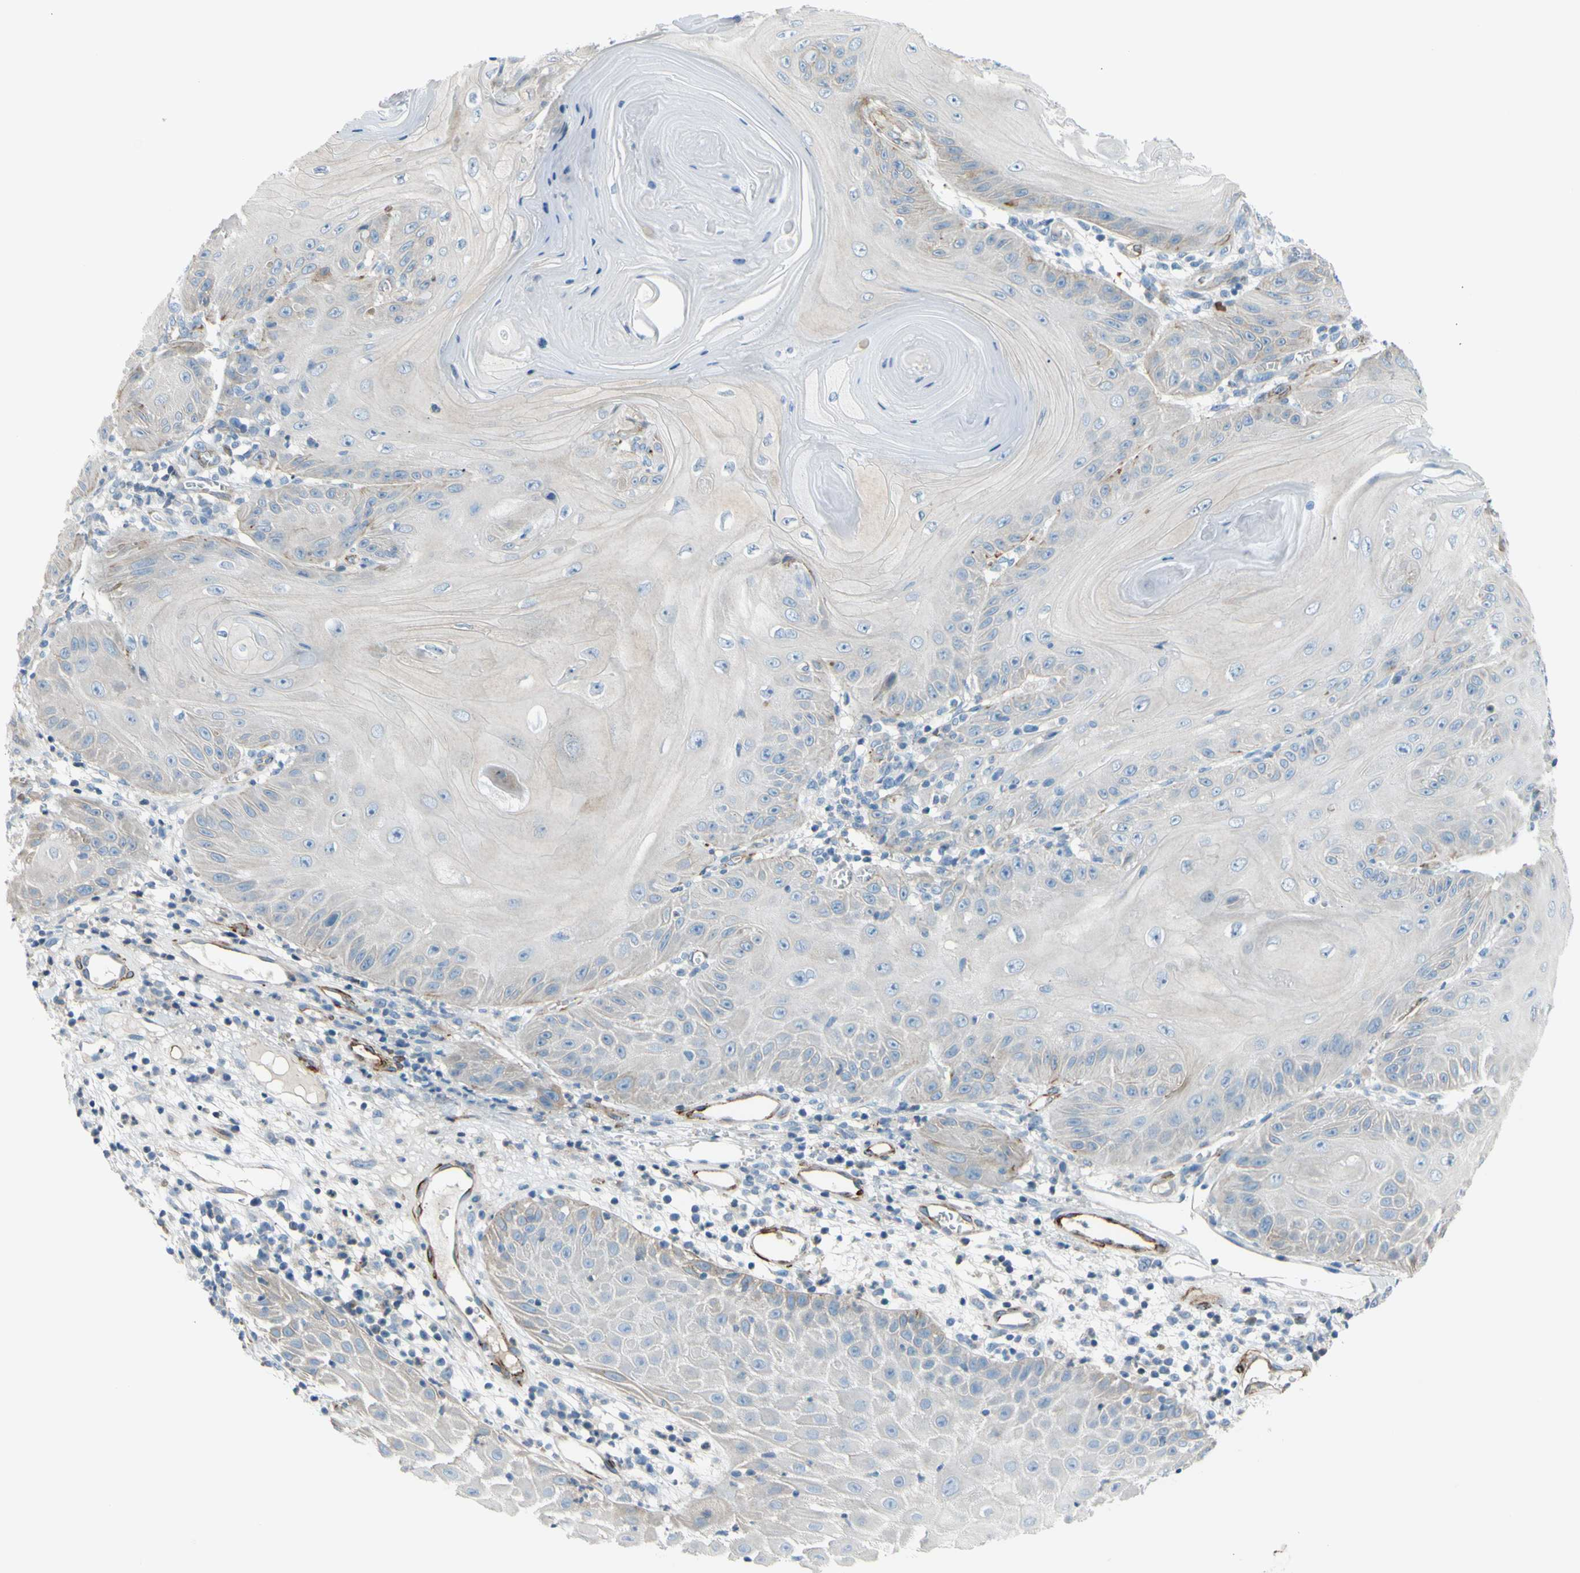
{"staining": {"intensity": "negative", "quantity": "none", "location": "none"}, "tissue": "skin cancer", "cell_type": "Tumor cells", "image_type": "cancer", "snomed": [{"axis": "morphology", "description": "Squamous cell carcinoma, NOS"}, {"axis": "topography", "description": "Skin"}], "caption": "Immunohistochemical staining of human skin cancer (squamous cell carcinoma) exhibits no significant positivity in tumor cells.", "gene": "PRRG2", "patient": {"sex": "female", "age": 78}}